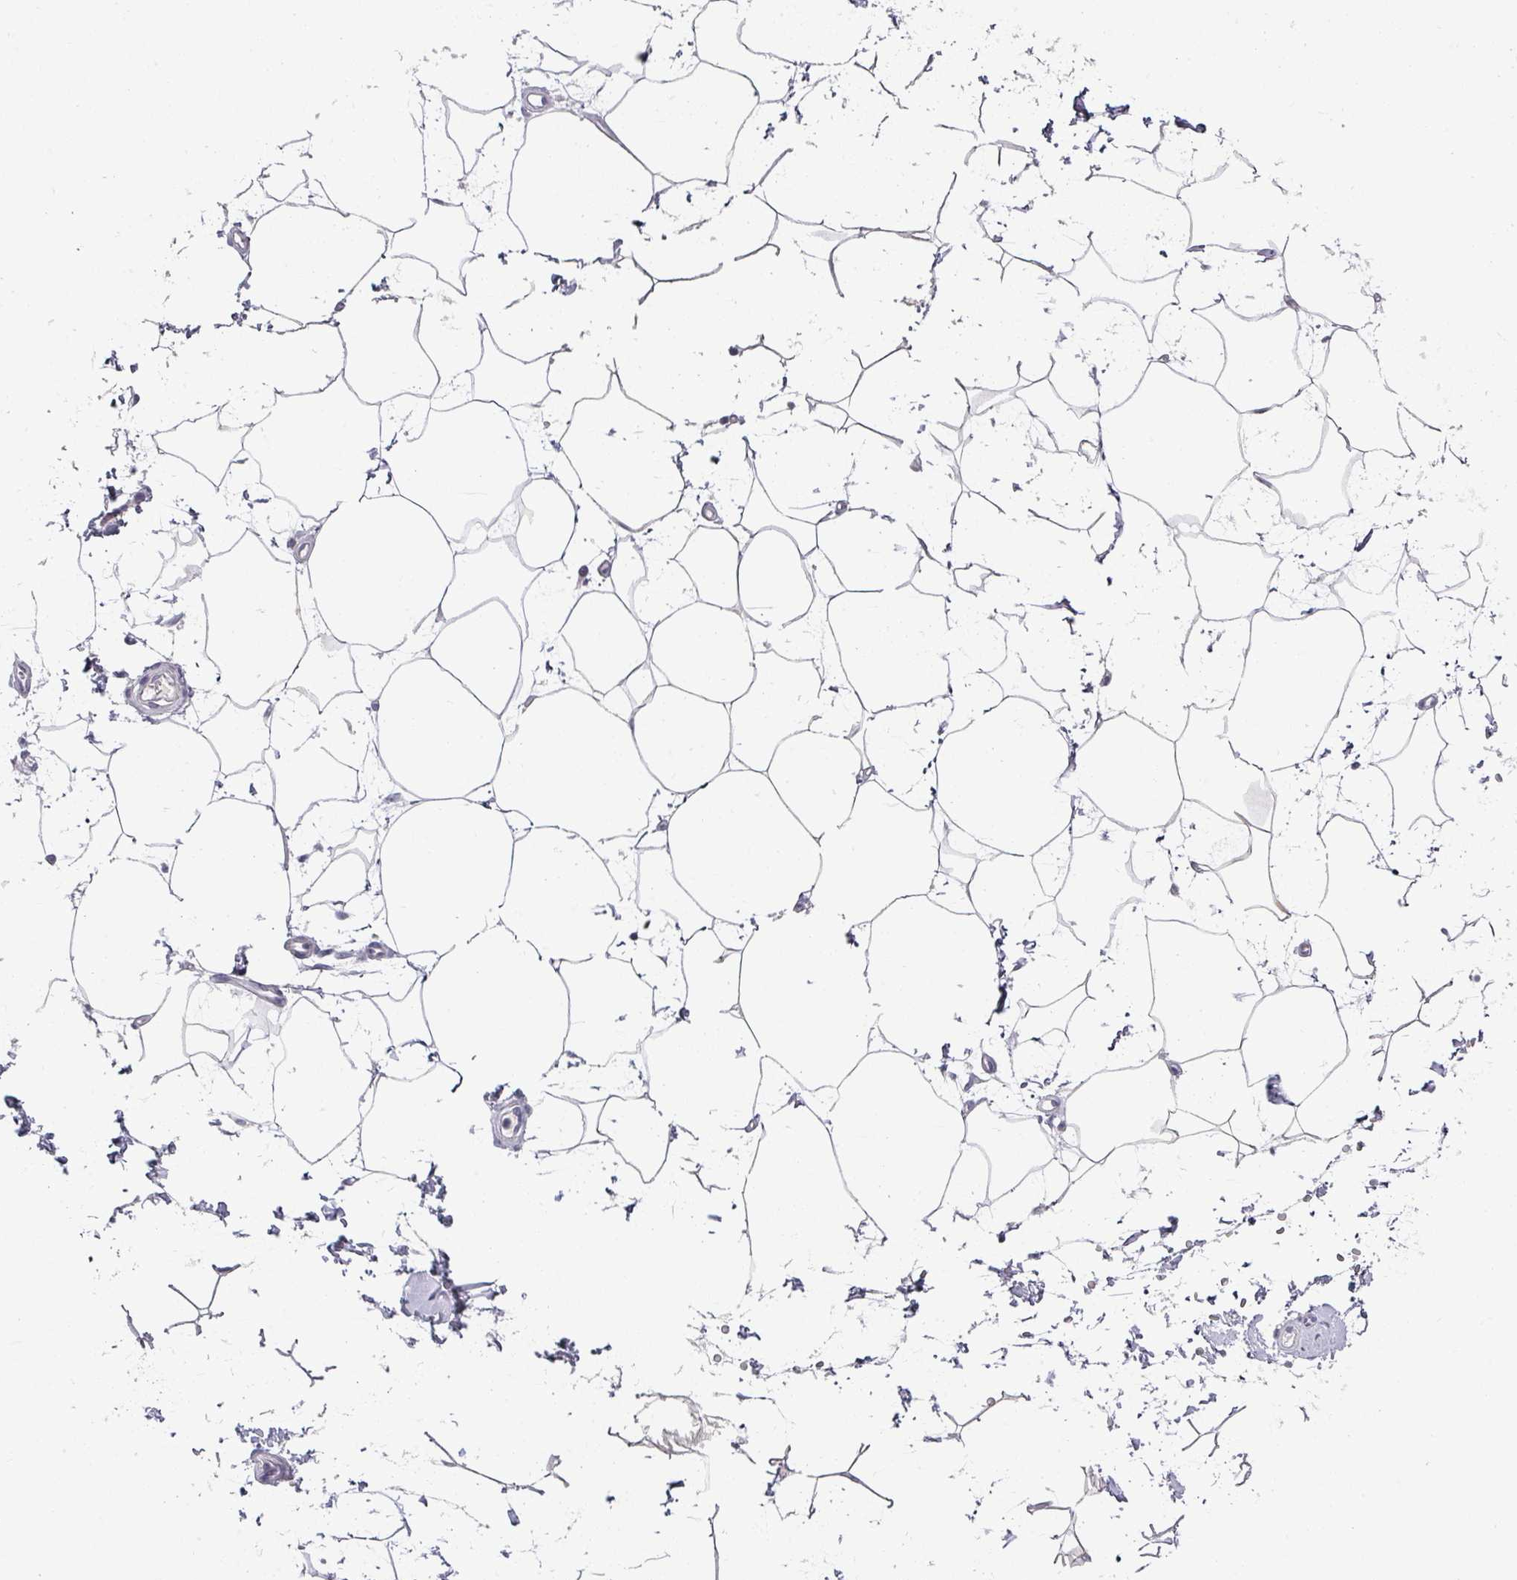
{"staining": {"intensity": "negative", "quantity": "none", "location": "none"}, "tissue": "adipose tissue", "cell_type": "Adipocytes", "image_type": "normal", "snomed": [{"axis": "morphology", "description": "Normal tissue, NOS"}, {"axis": "topography", "description": "Soft tissue"}, {"axis": "topography", "description": "Adipose tissue"}, {"axis": "topography", "description": "Vascular tissue"}, {"axis": "topography", "description": "Peripheral nerve tissue"}], "caption": "IHC histopathology image of normal adipose tissue stained for a protein (brown), which displays no expression in adipocytes.", "gene": "BTLA", "patient": {"sex": "male", "age": 74}}